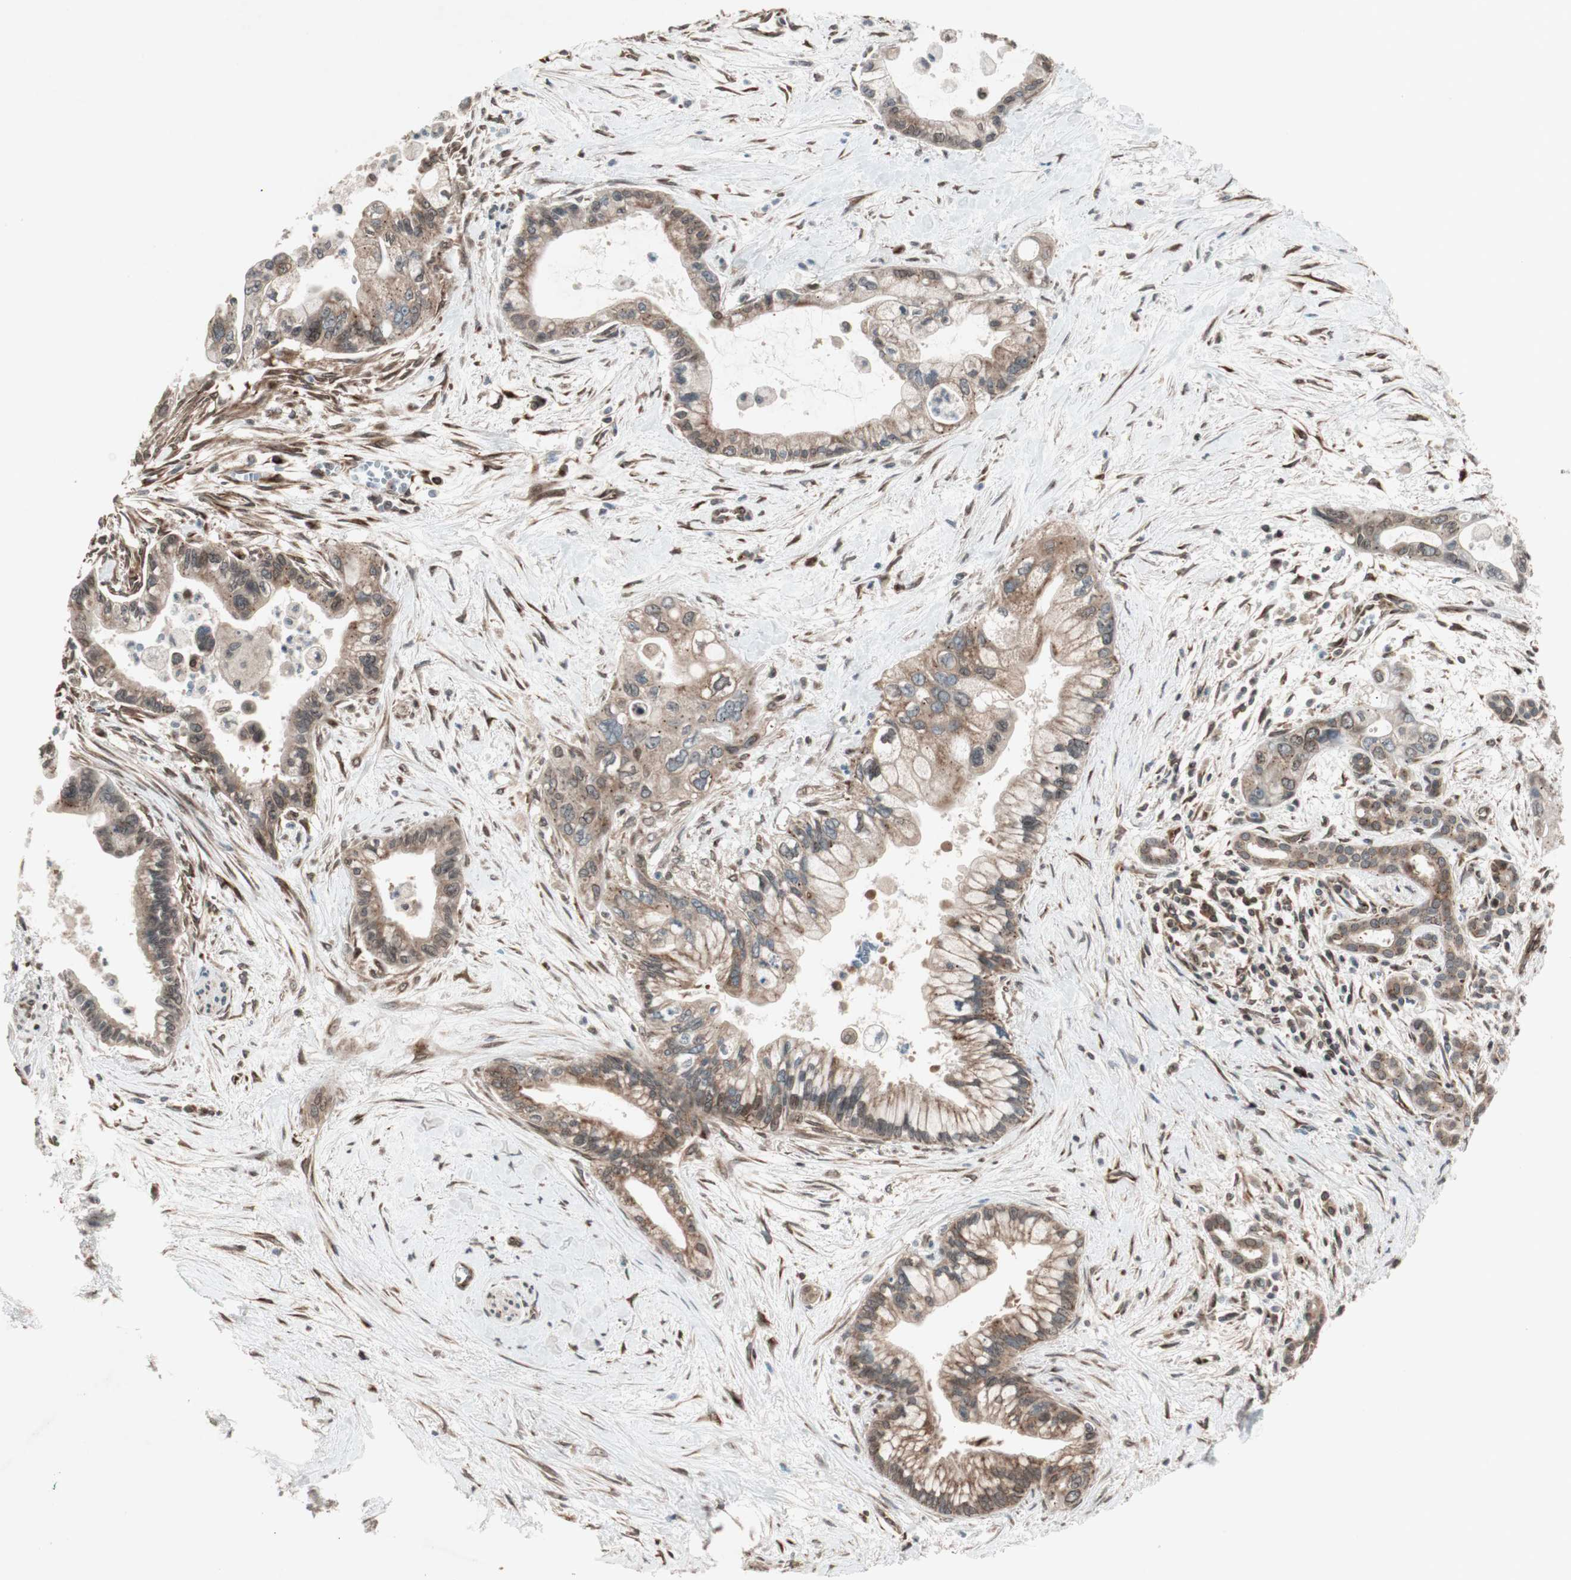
{"staining": {"intensity": "moderate", "quantity": ">75%", "location": "cytoplasmic/membranous,nuclear"}, "tissue": "pancreatic cancer", "cell_type": "Tumor cells", "image_type": "cancer", "snomed": [{"axis": "morphology", "description": "Adenocarcinoma, NOS"}, {"axis": "topography", "description": "Pancreas"}], "caption": "Brown immunohistochemical staining in adenocarcinoma (pancreatic) reveals moderate cytoplasmic/membranous and nuclear positivity in about >75% of tumor cells. Ihc stains the protein in brown and the nuclei are stained blue.", "gene": "NUP62", "patient": {"sex": "male", "age": 70}}